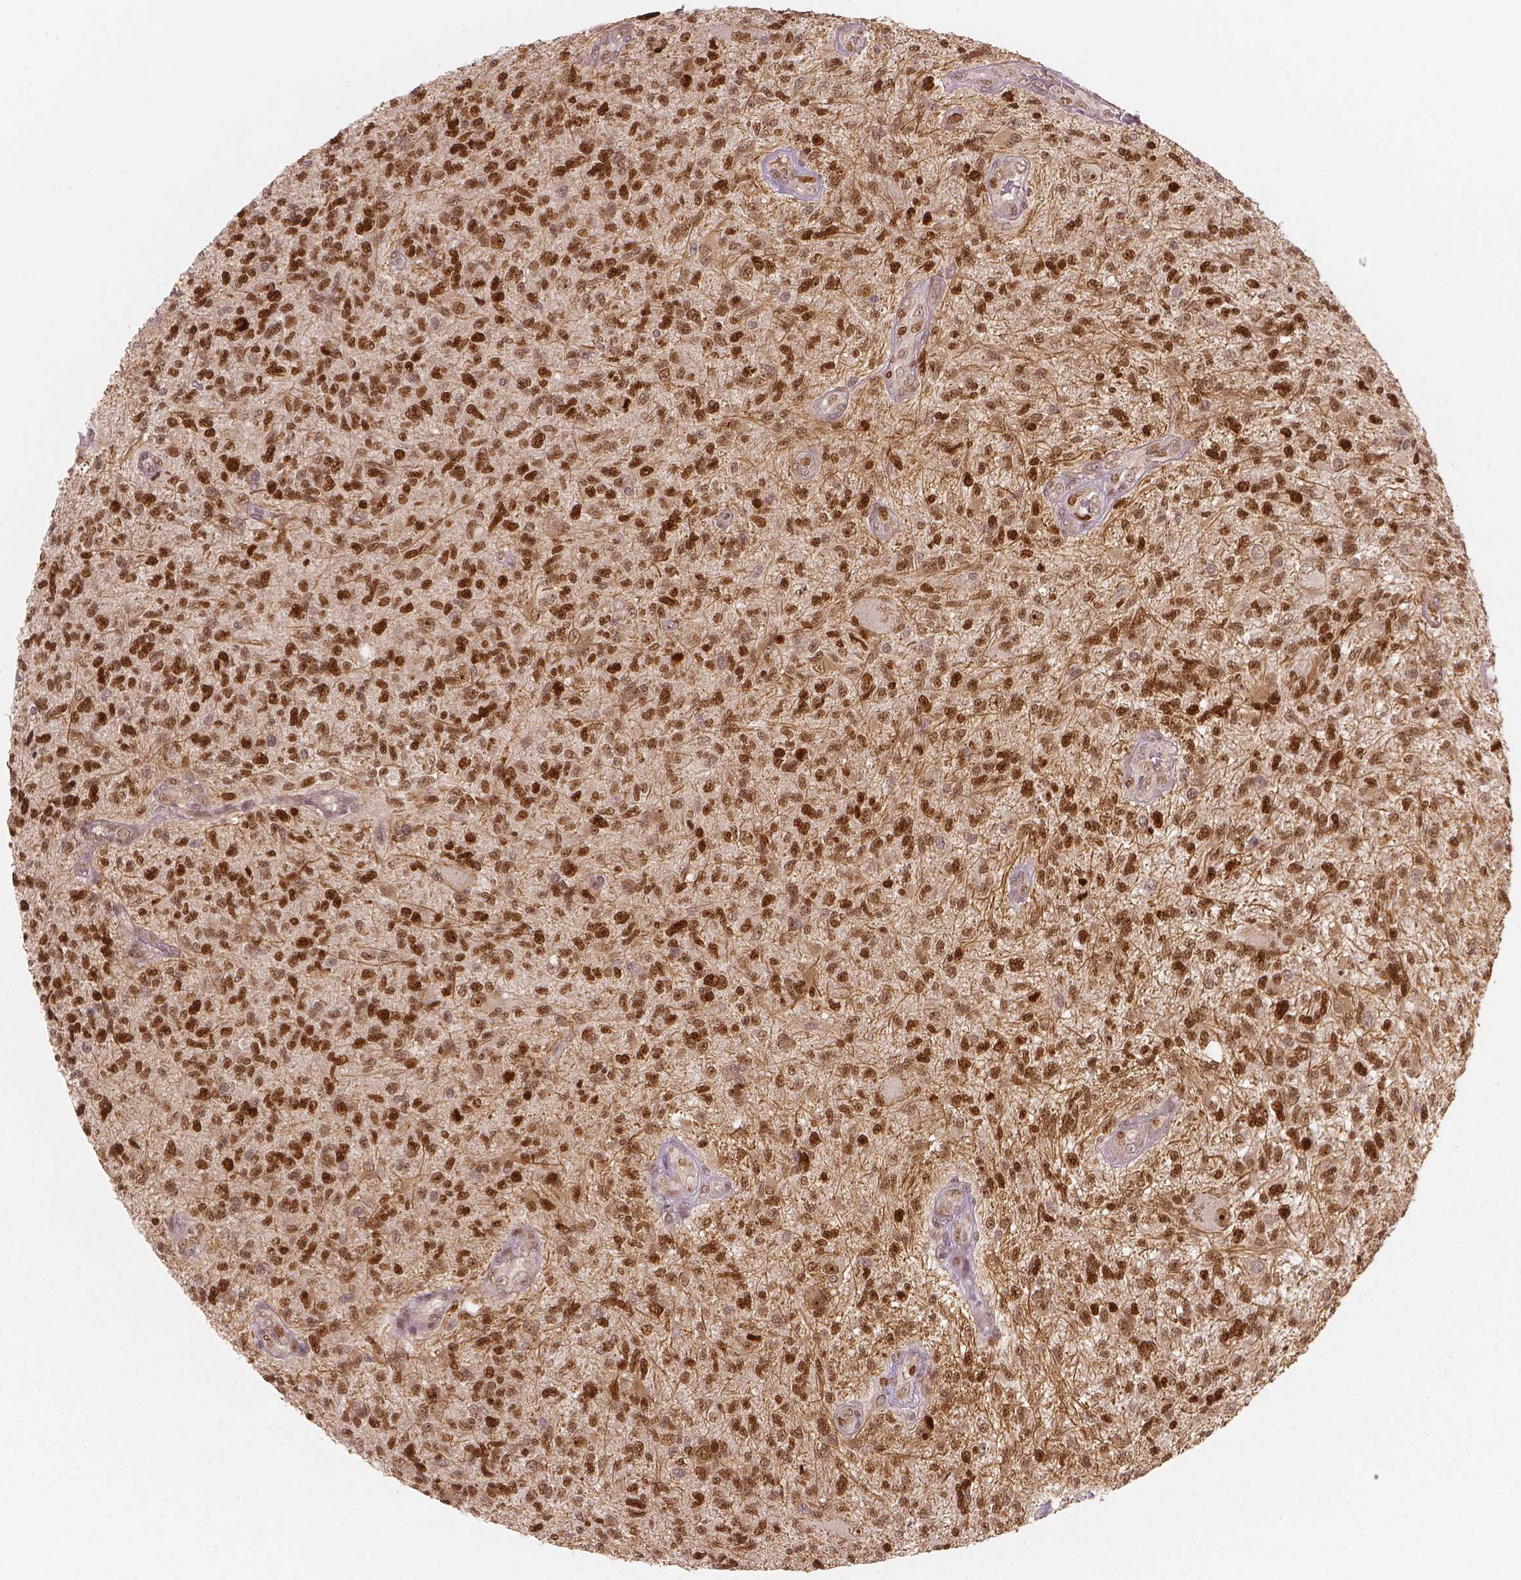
{"staining": {"intensity": "moderate", "quantity": ">75%", "location": "nuclear"}, "tissue": "glioma", "cell_type": "Tumor cells", "image_type": "cancer", "snomed": [{"axis": "morphology", "description": "Glioma, malignant, High grade"}, {"axis": "topography", "description": "Brain"}], "caption": "Approximately >75% of tumor cells in malignant glioma (high-grade) exhibit moderate nuclear protein staining as visualized by brown immunohistochemical staining.", "gene": "NSD2", "patient": {"sex": "male", "age": 56}}